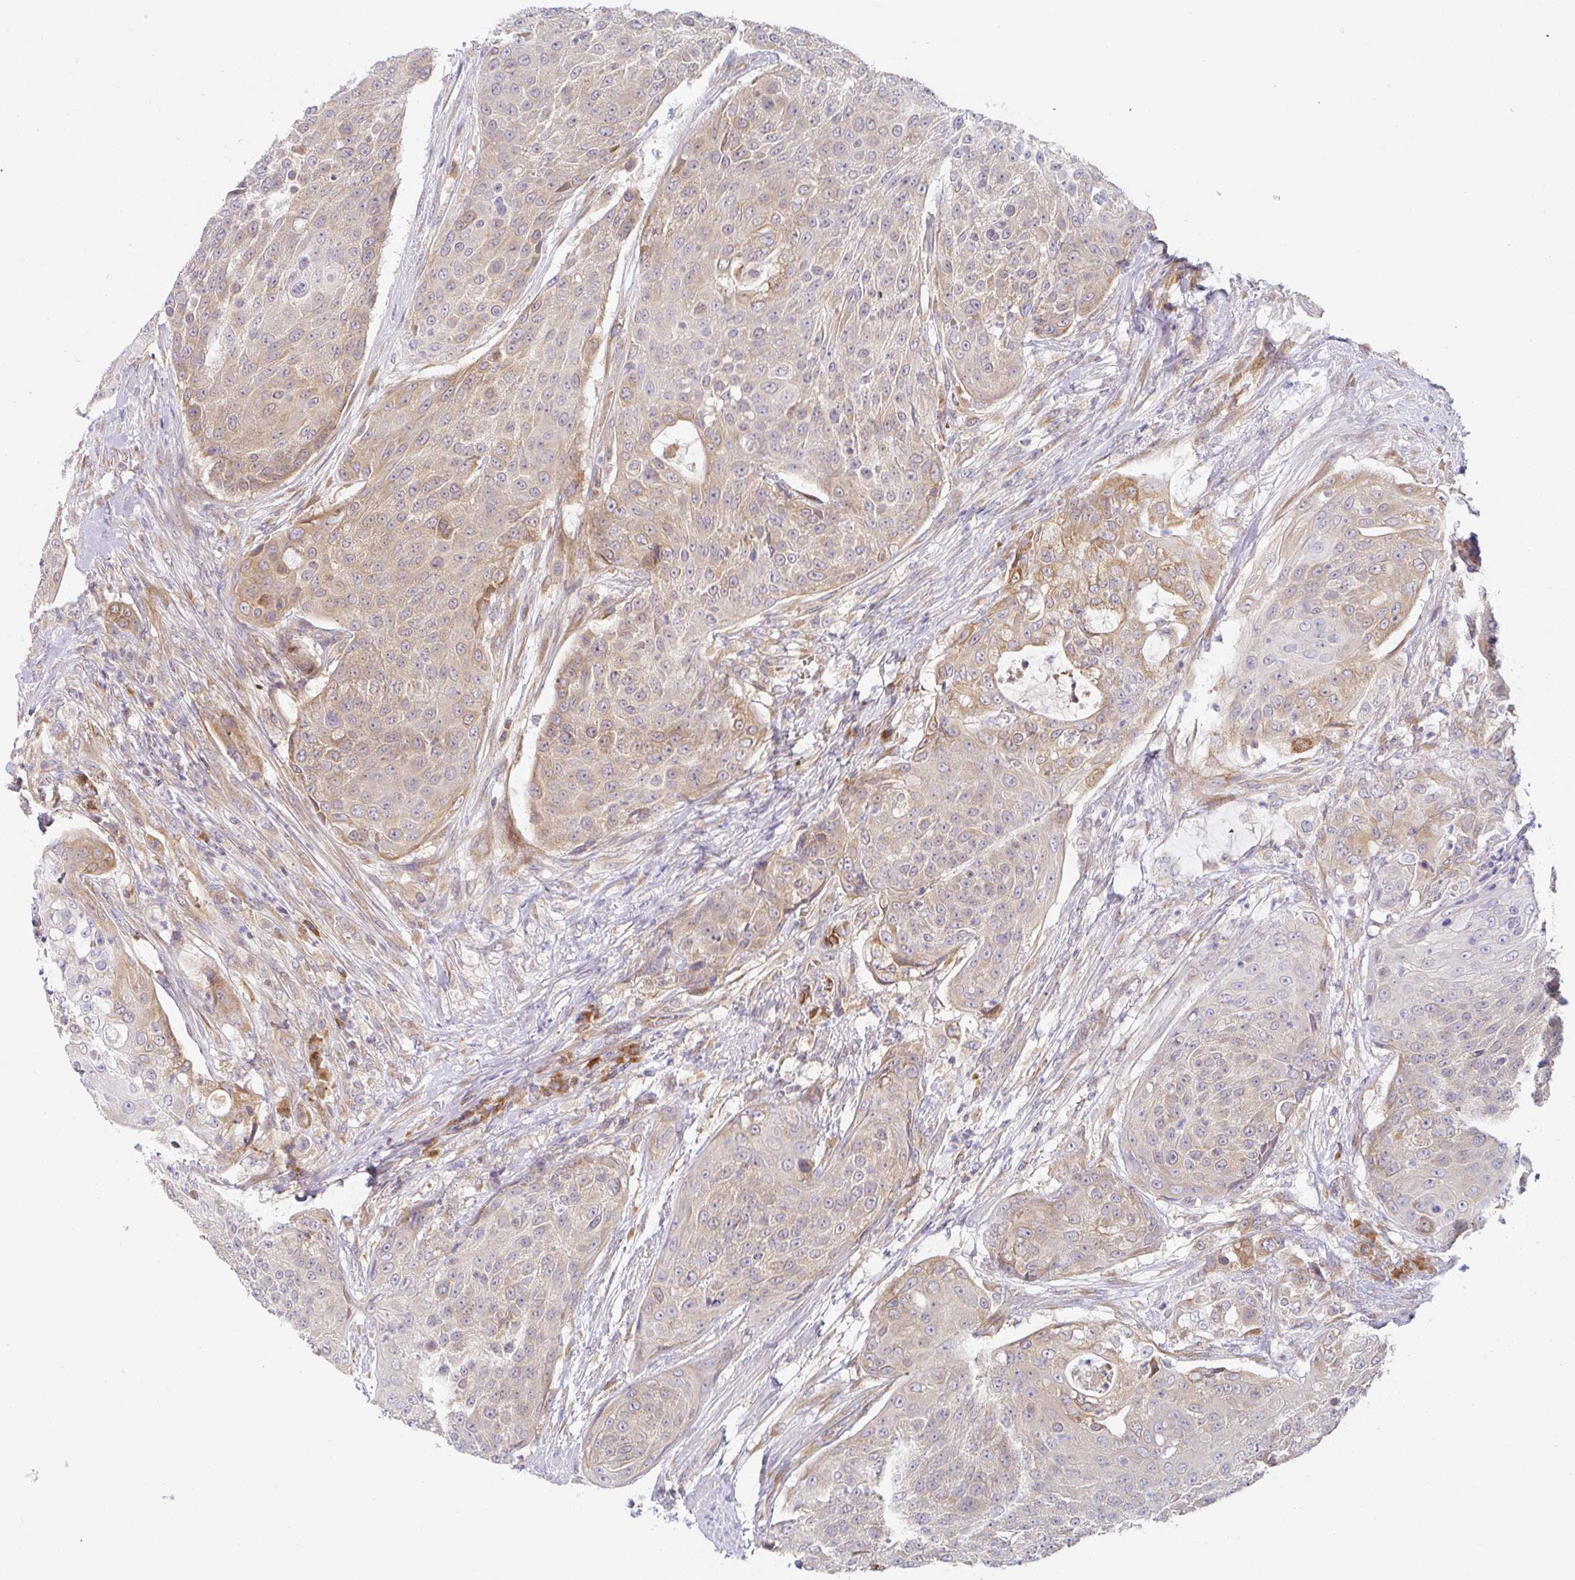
{"staining": {"intensity": "moderate", "quantity": ">75%", "location": "cytoplasmic/membranous"}, "tissue": "urothelial cancer", "cell_type": "Tumor cells", "image_type": "cancer", "snomed": [{"axis": "morphology", "description": "Urothelial carcinoma, High grade"}, {"axis": "topography", "description": "Urinary bladder"}], "caption": "Immunohistochemistry photomicrograph of human urothelial carcinoma (high-grade) stained for a protein (brown), which shows medium levels of moderate cytoplasmic/membranous positivity in about >75% of tumor cells.", "gene": "DERL2", "patient": {"sex": "female", "age": 63}}